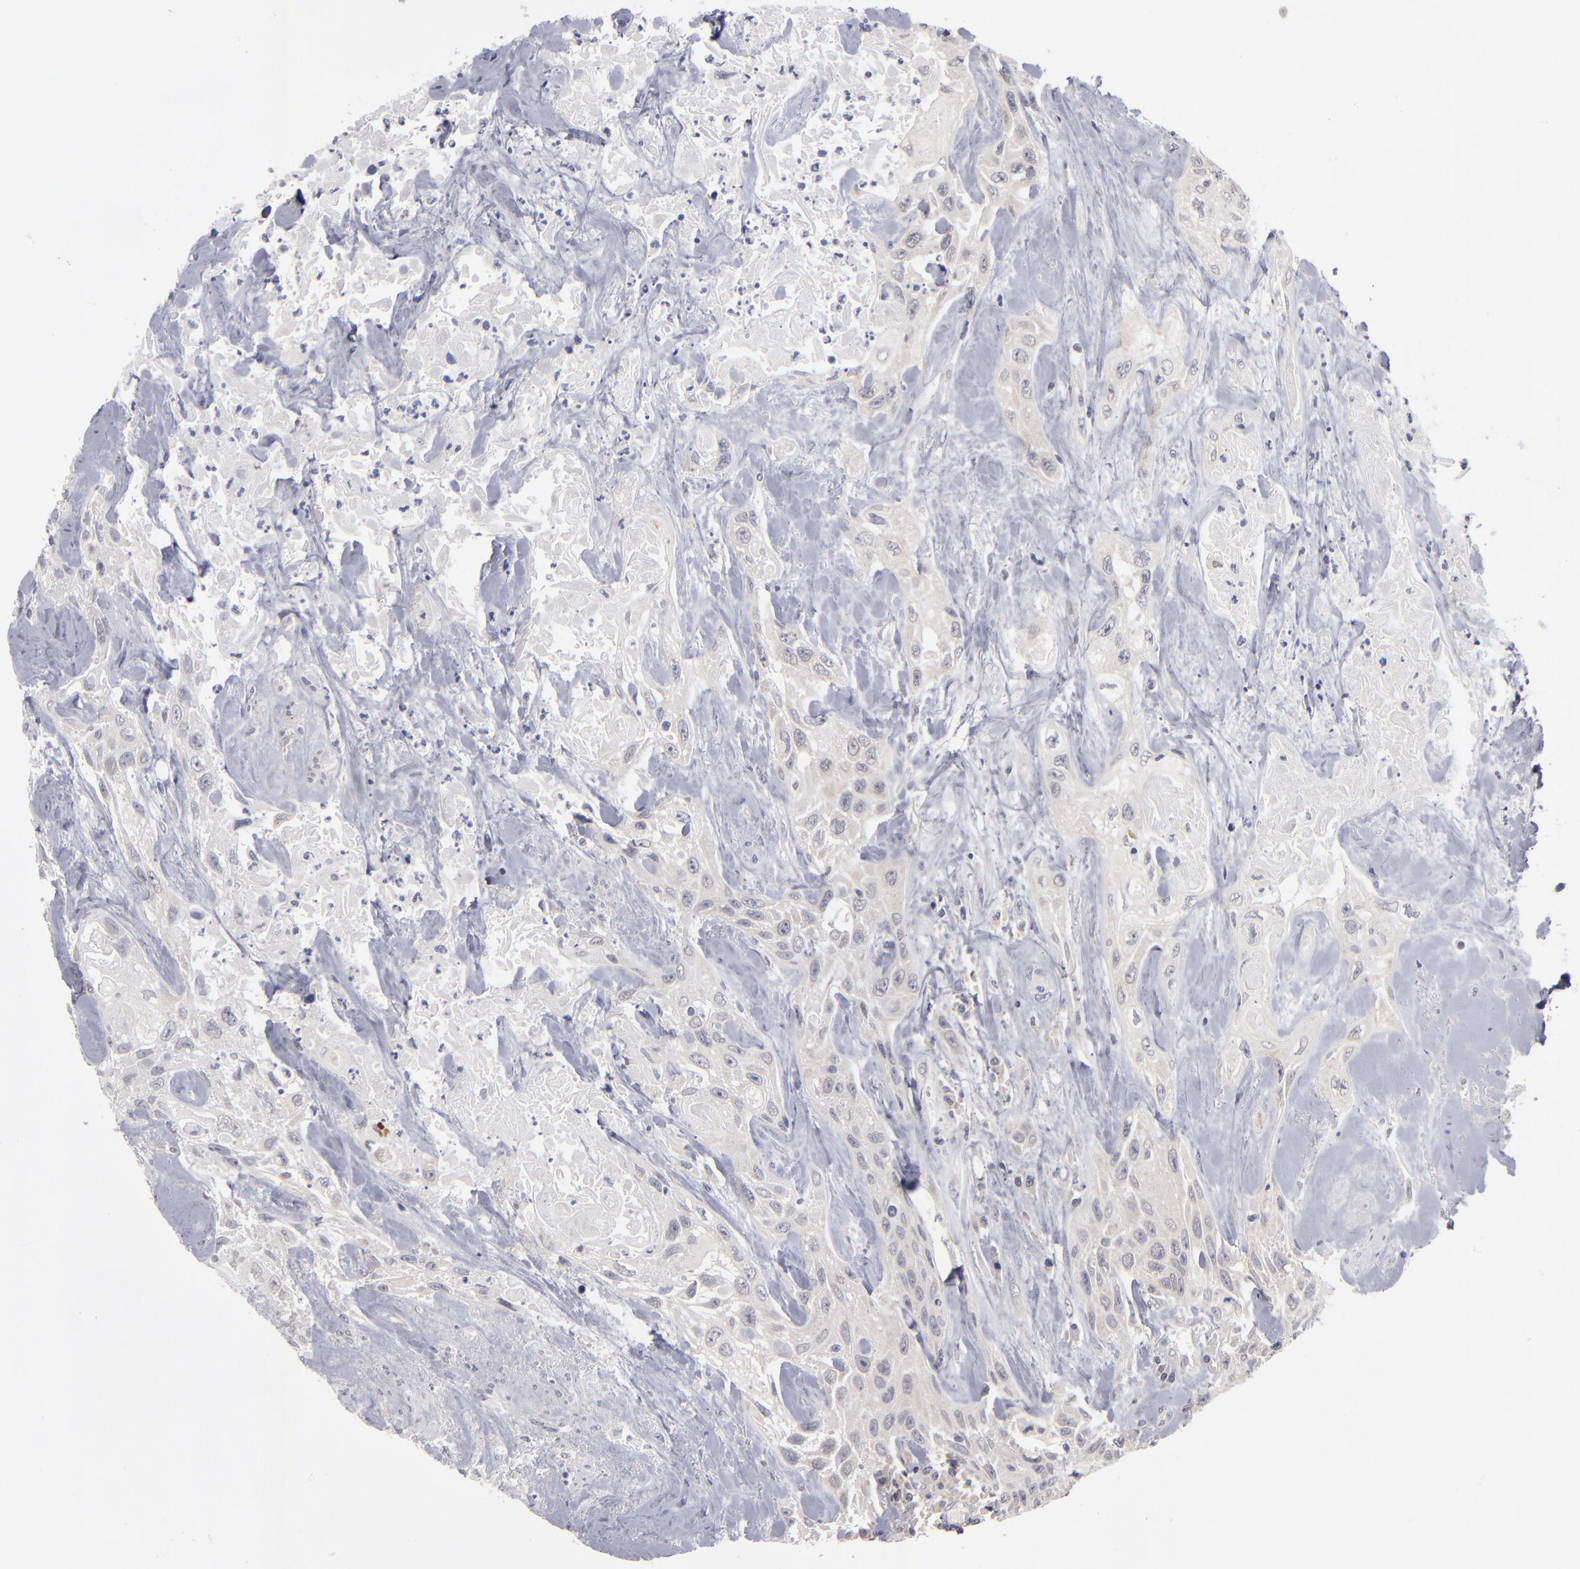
{"staining": {"intensity": "negative", "quantity": "none", "location": "none"}, "tissue": "urothelial cancer", "cell_type": "Tumor cells", "image_type": "cancer", "snomed": [{"axis": "morphology", "description": "Urothelial carcinoma, High grade"}, {"axis": "topography", "description": "Urinary bladder"}], "caption": "Tumor cells show no significant positivity in urothelial cancer. (Stains: DAB immunohistochemistry with hematoxylin counter stain, Microscopy: brightfield microscopy at high magnification).", "gene": "EXD2", "patient": {"sex": "male", "age": 72}}